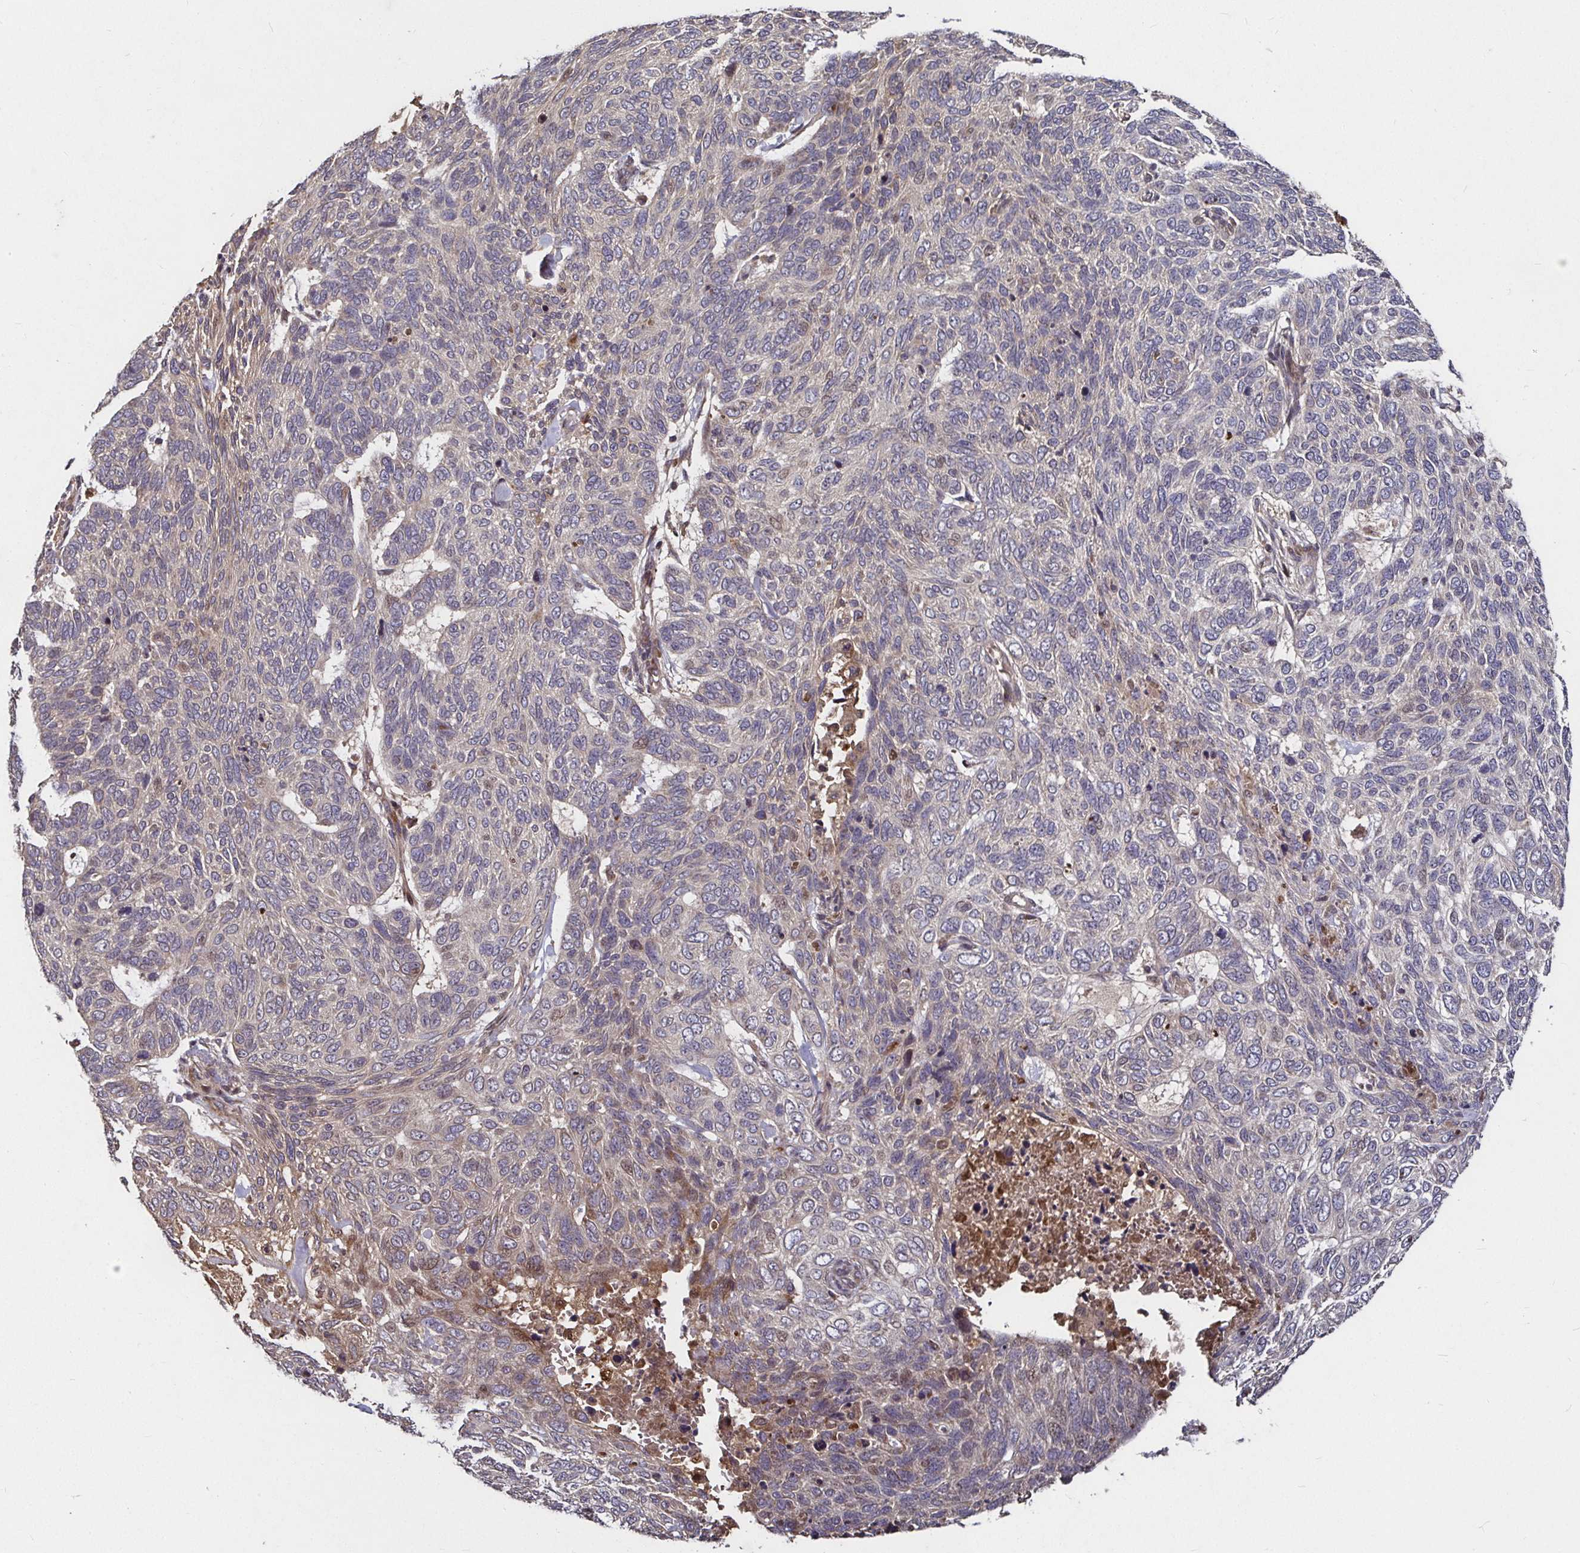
{"staining": {"intensity": "weak", "quantity": "<25%", "location": "cytoplasmic/membranous"}, "tissue": "skin cancer", "cell_type": "Tumor cells", "image_type": "cancer", "snomed": [{"axis": "morphology", "description": "Basal cell carcinoma"}, {"axis": "topography", "description": "Skin"}], "caption": "IHC image of neoplastic tissue: human basal cell carcinoma (skin) stained with DAB demonstrates no significant protein expression in tumor cells.", "gene": "SMYD3", "patient": {"sex": "female", "age": 65}}